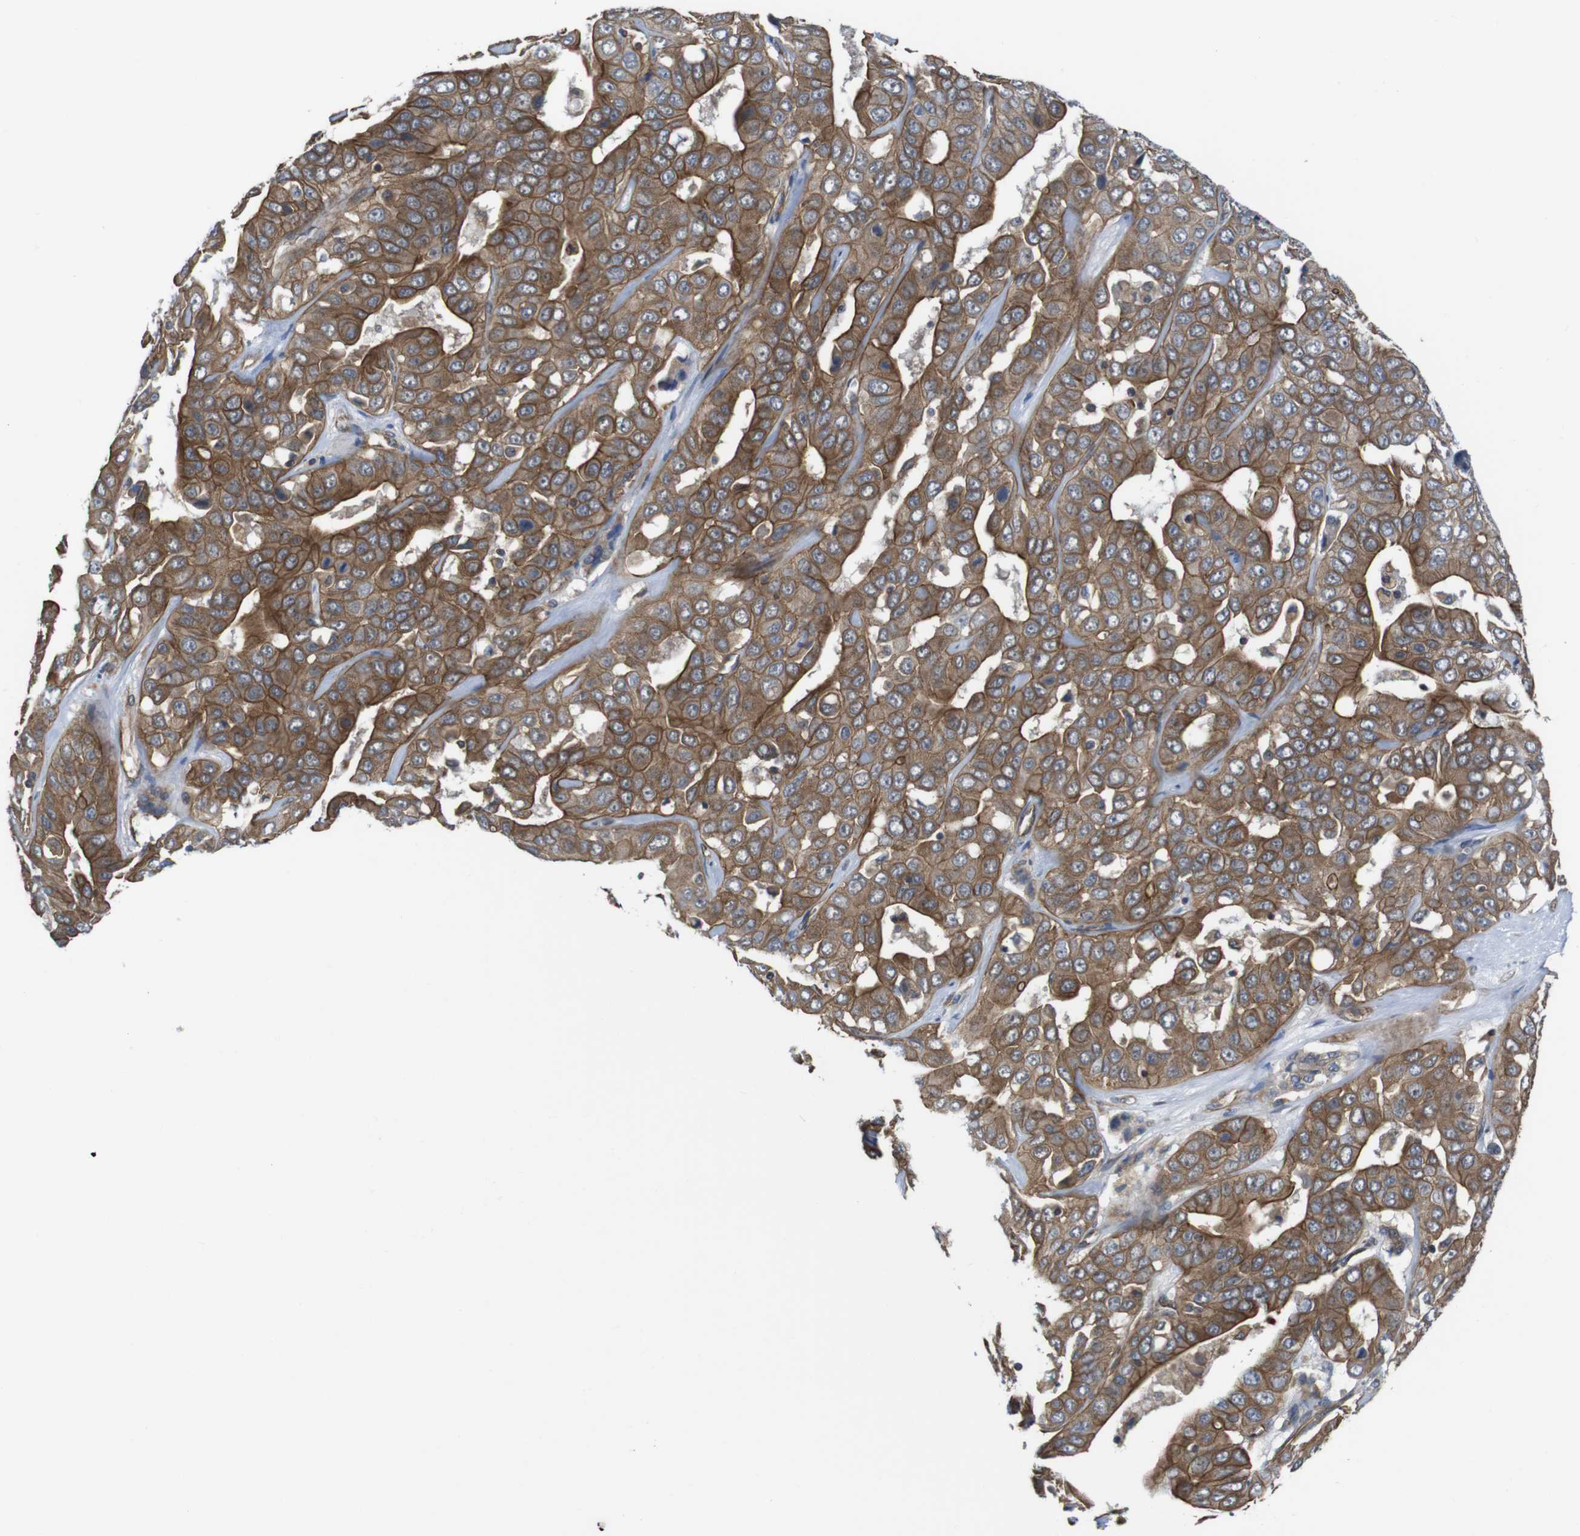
{"staining": {"intensity": "moderate", "quantity": ">75%", "location": "cytoplasmic/membranous"}, "tissue": "liver cancer", "cell_type": "Tumor cells", "image_type": "cancer", "snomed": [{"axis": "morphology", "description": "Cholangiocarcinoma"}, {"axis": "topography", "description": "Liver"}], "caption": "Liver cancer (cholangiocarcinoma) was stained to show a protein in brown. There is medium levels of moderate cytoplasmic/membranous expression in about >75% of tumor cells.", "gene": "ZDHHC5", "patient": {"sex": "female", "age": 52}}